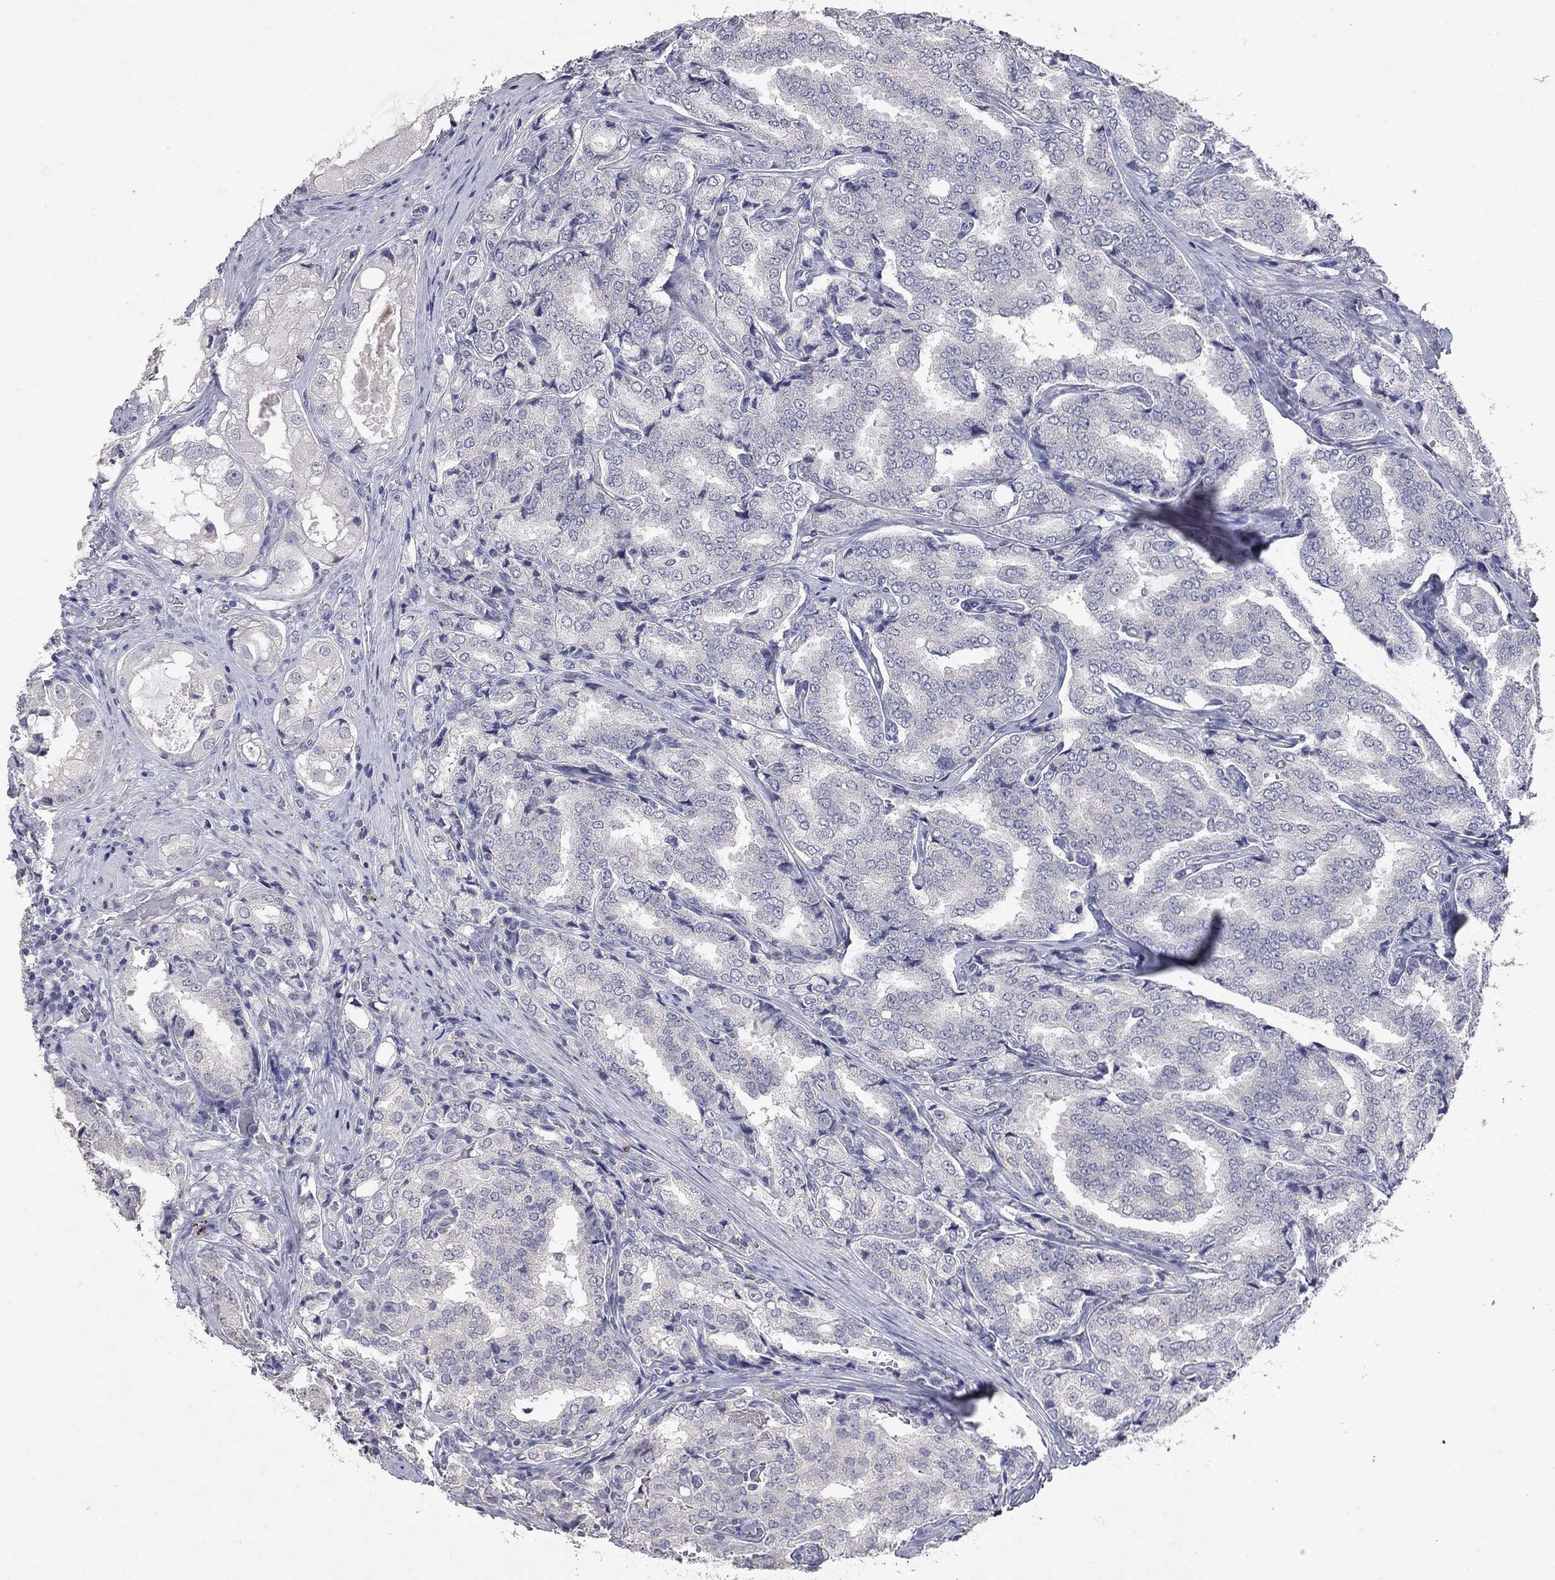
{"staining": {"intensity": "negative", "quantity": "none", "location": "none"}, "tissue": "prostate cancer", "cell_type": "Tumor cells", "image_type": "cancer", "snomed": [{"axis": "morphology", "description": "Adenocarcinoma, NOS"}, {"axis": "topography", "description": "Prostate"}], "caption": "Prostate cancer (adenocarcinoma) was stained to show a protein in brown. There is no significant staining in tumor cells. (DAB (3,3'-diaminobenzidine) immunohistochemistry with hematoxylin counter stain).", "gene": "NOS2", "patient": {"sex": "male", "age": 65}}